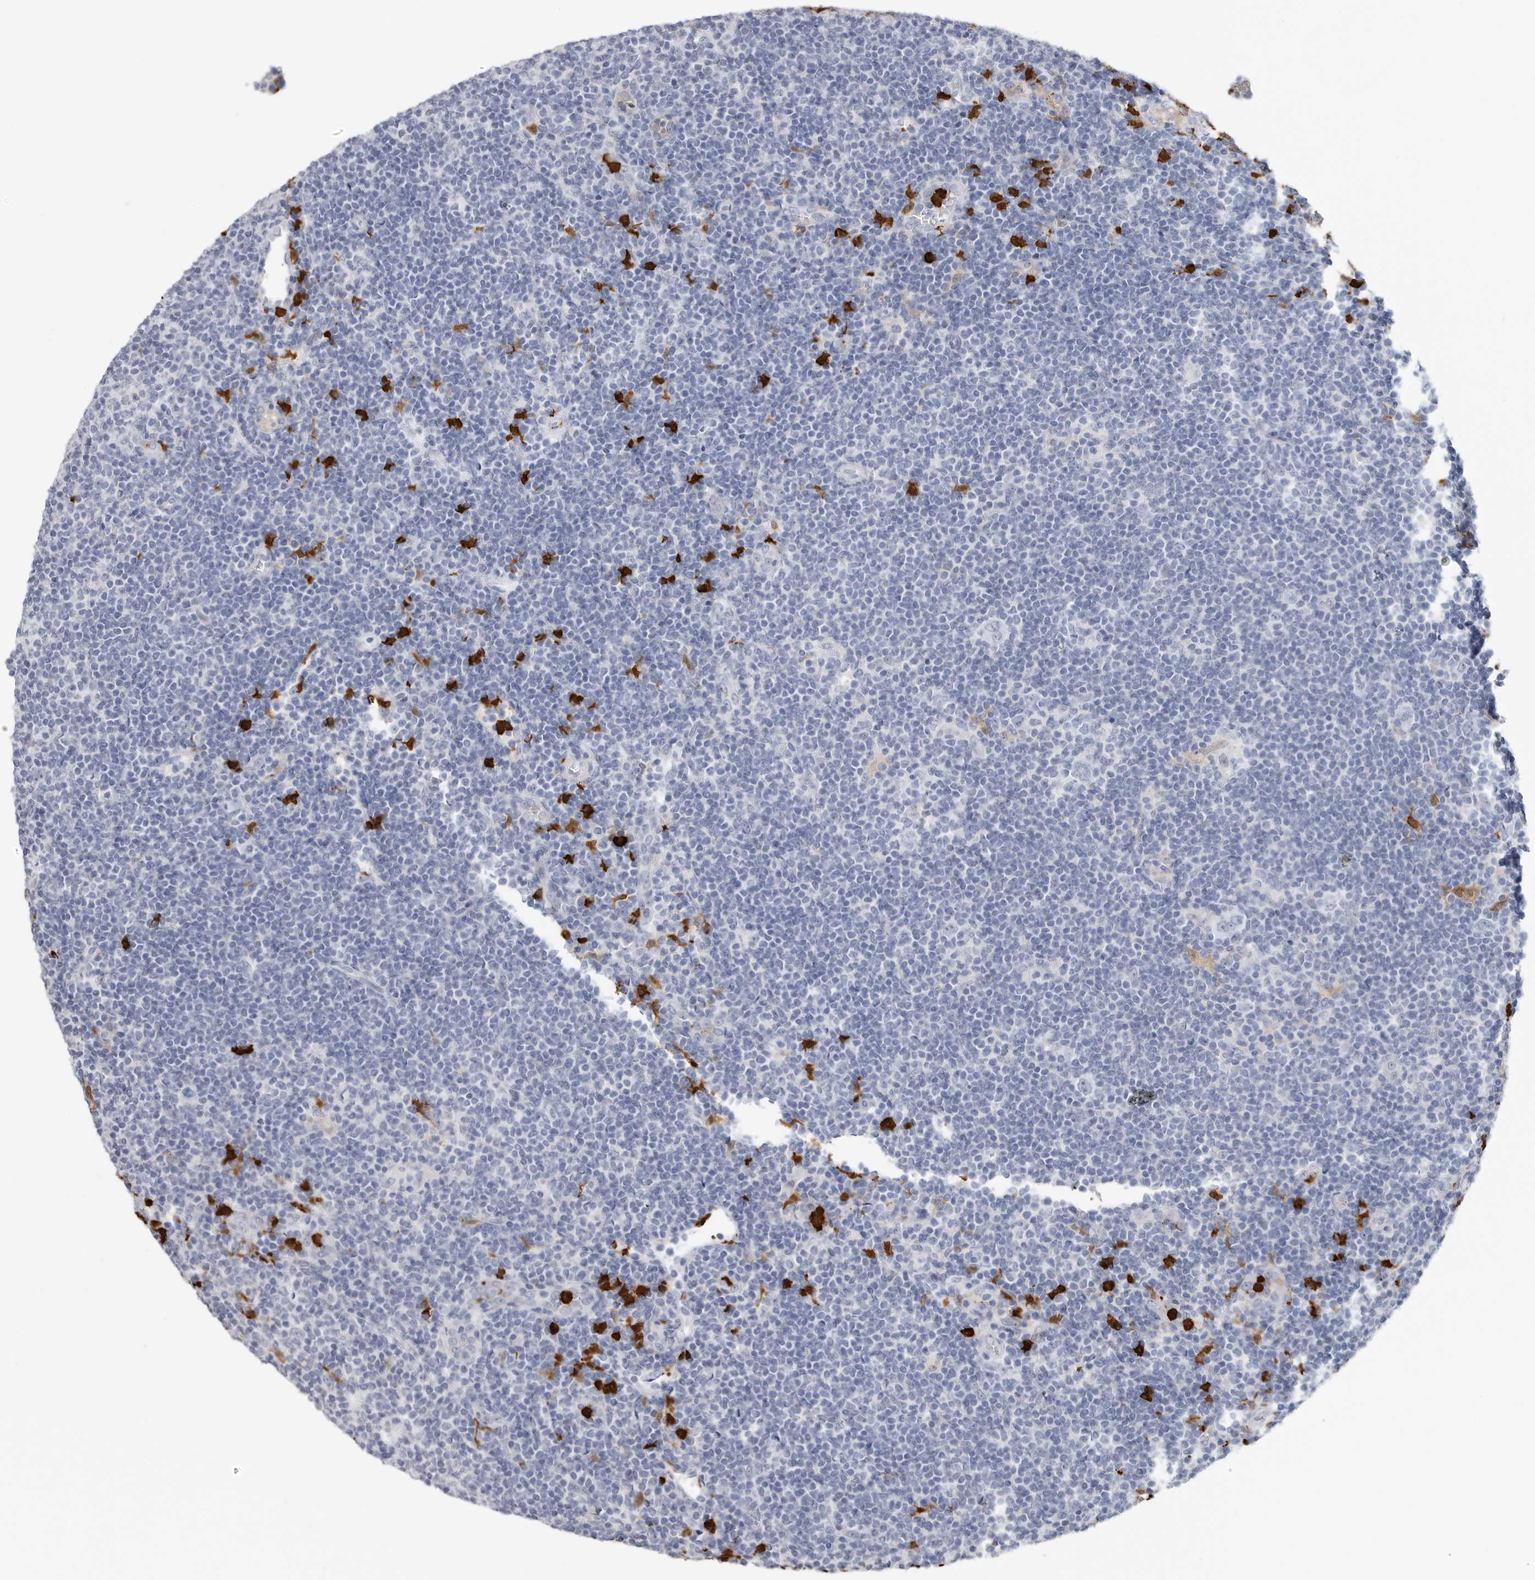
{"staining": {"intensity": "negative", "quantity": "none", "location": "none"}, "tissue": "lymphoma", "cell_type": "Tumor cells", "image_type": "cancer", "snomed": [{"axis": "morphology", "description": "Hodgkin's disease, NOS"}, {"axis": "topography", "description": "Lymph node"}], "caption": "Immunohistochemistry micrograph of neoplastic tissue: human Hodgkin's disease stained with DAB (3,3'-diaminobenzidine) shows no significant protein staining in tumor cells. Brightfield microscopy of immunohistochemistry (IHC) stained with DAB (brown) and hematoxylin (blue), captured at high magnification.", "gene": "CYB561D1", "patient": {"sex": "female", "age": 57}}